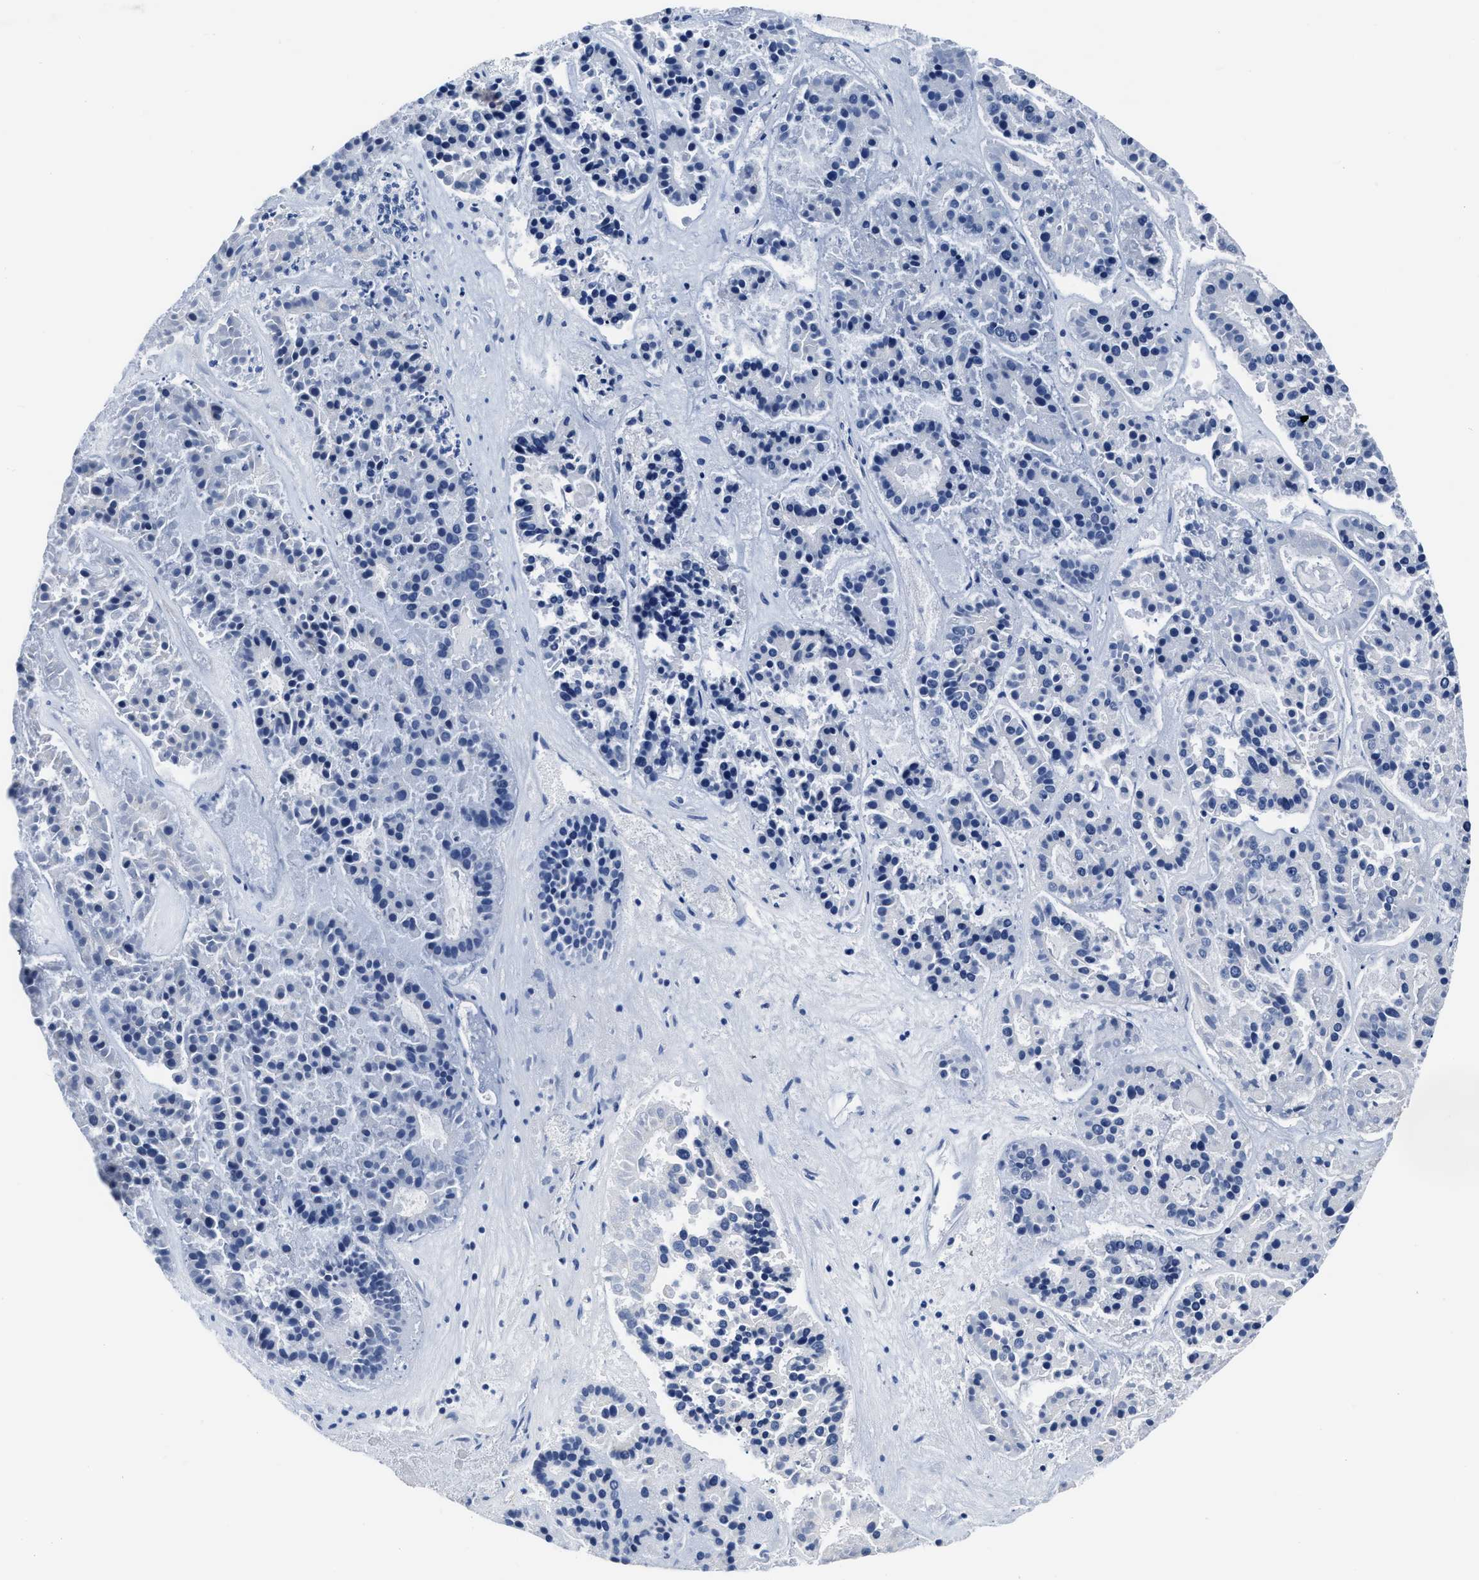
{"staining": {"intensity": "negative", "quantity": "none", "location": "none"}, "tissue": "pancreatic cancer", "cell_type": "Tumor cells", "image_type": "cancer", "snomed": [{"axis": "morphology", "description": "Adenocarcinoma, NOS"}, {"axis": "topography", "description": "Pancreas"}], "caption": "Immunohistochemistry (IHC) histopathology image of pancreatic cancer (adenocarcinoma) stained for a protein (brown), which displays no positivity in tumor cells. (Stains: DAB (3,3'-diaminobenzidine) IHC with hematoxylin counter stain, Microscopy: brightfield microscopy at high magnification).", "gene": "KCNMB3", "patient": {"sex": "male", "age": 50}}